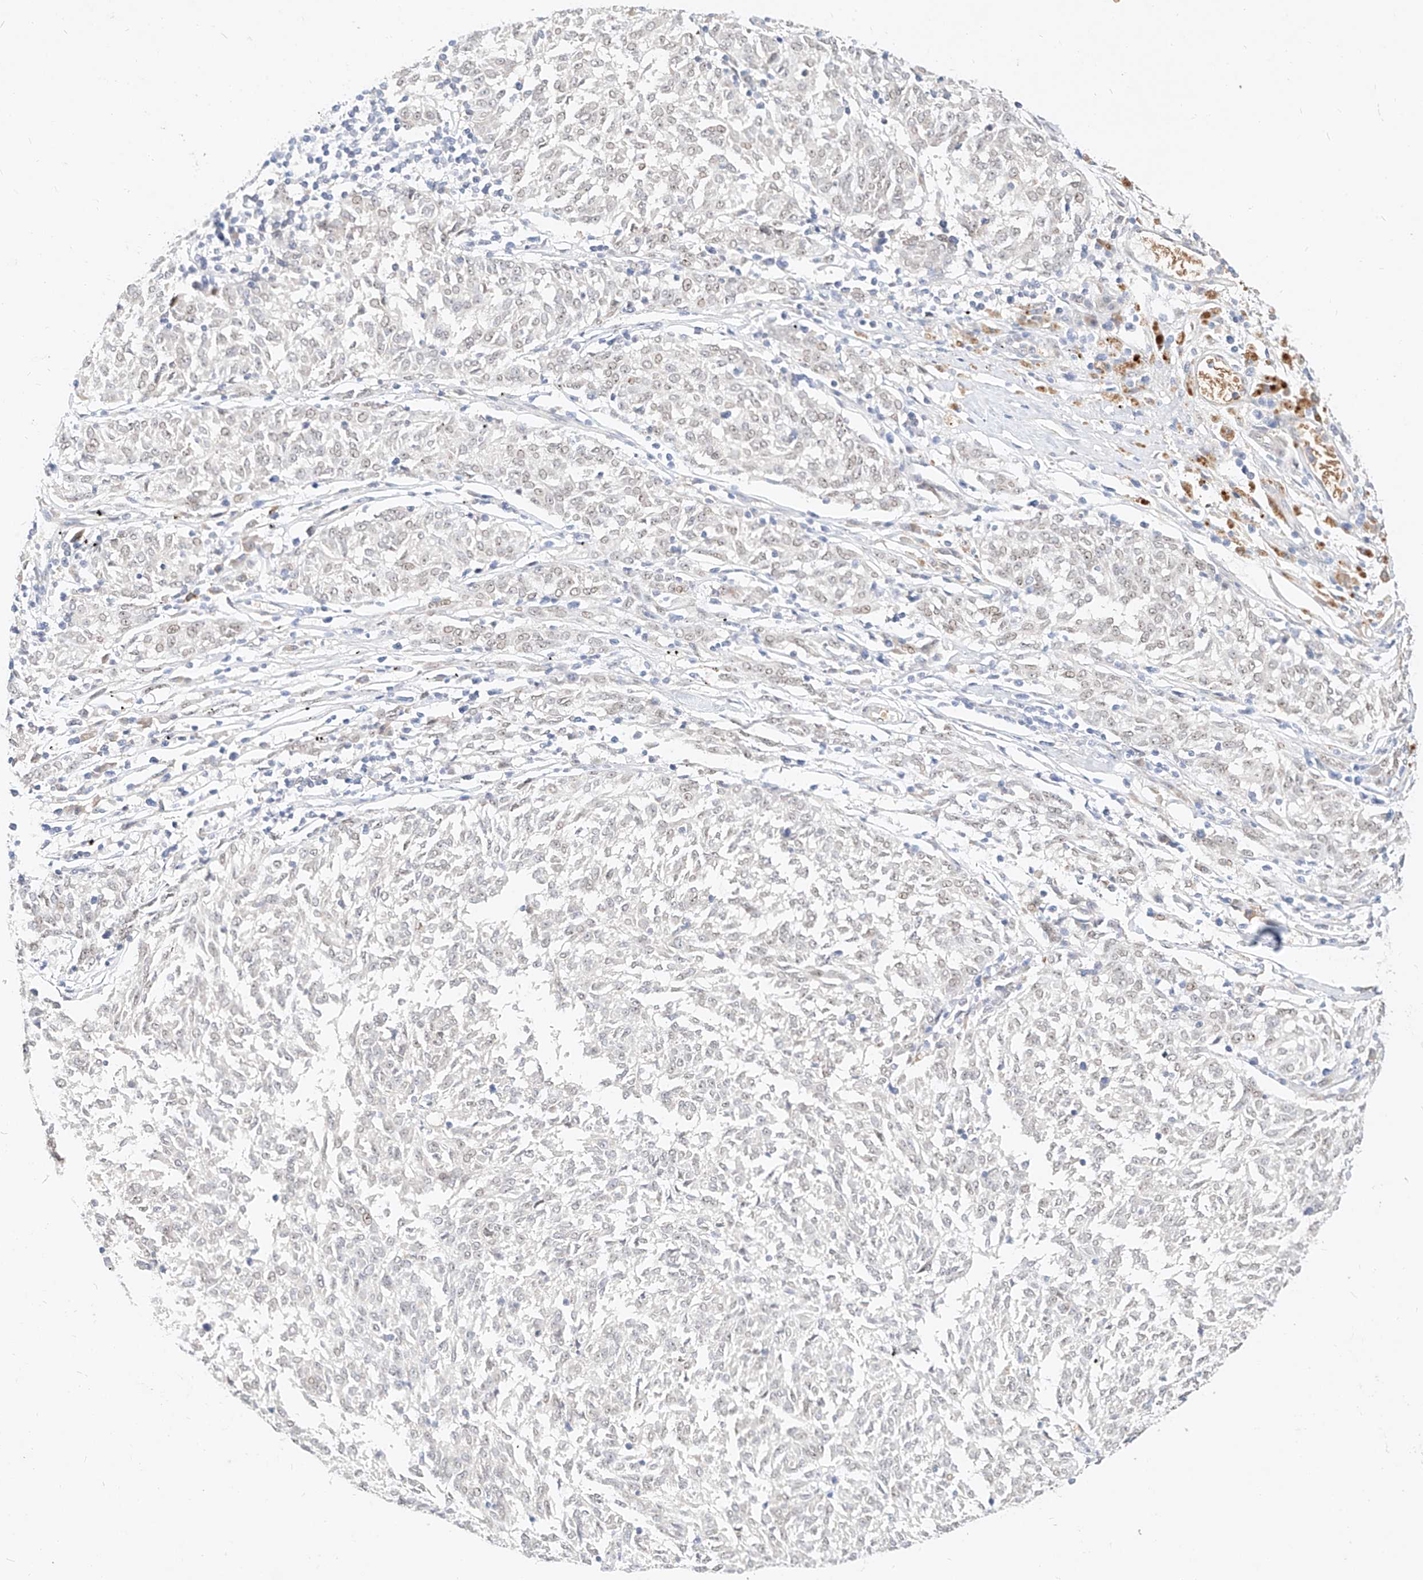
{"staining": {"intensity": "weak", "quantity": "<25%", "location": "nuclear"}, "tissue": "melanoma", "cell_type": "Tumor cells", "image_type": "cancer", "snomed": [{"axis": "morphology", "description": "Malignant melanoma, NOS"}, {"axis": "topography", "description": "Skin"}], "caption": "This is an IHC histopathology image of melanoma. There is no staining in tumor cells.", "gene": "CBX8", "patient": {"sex": "female", "age": 72}}